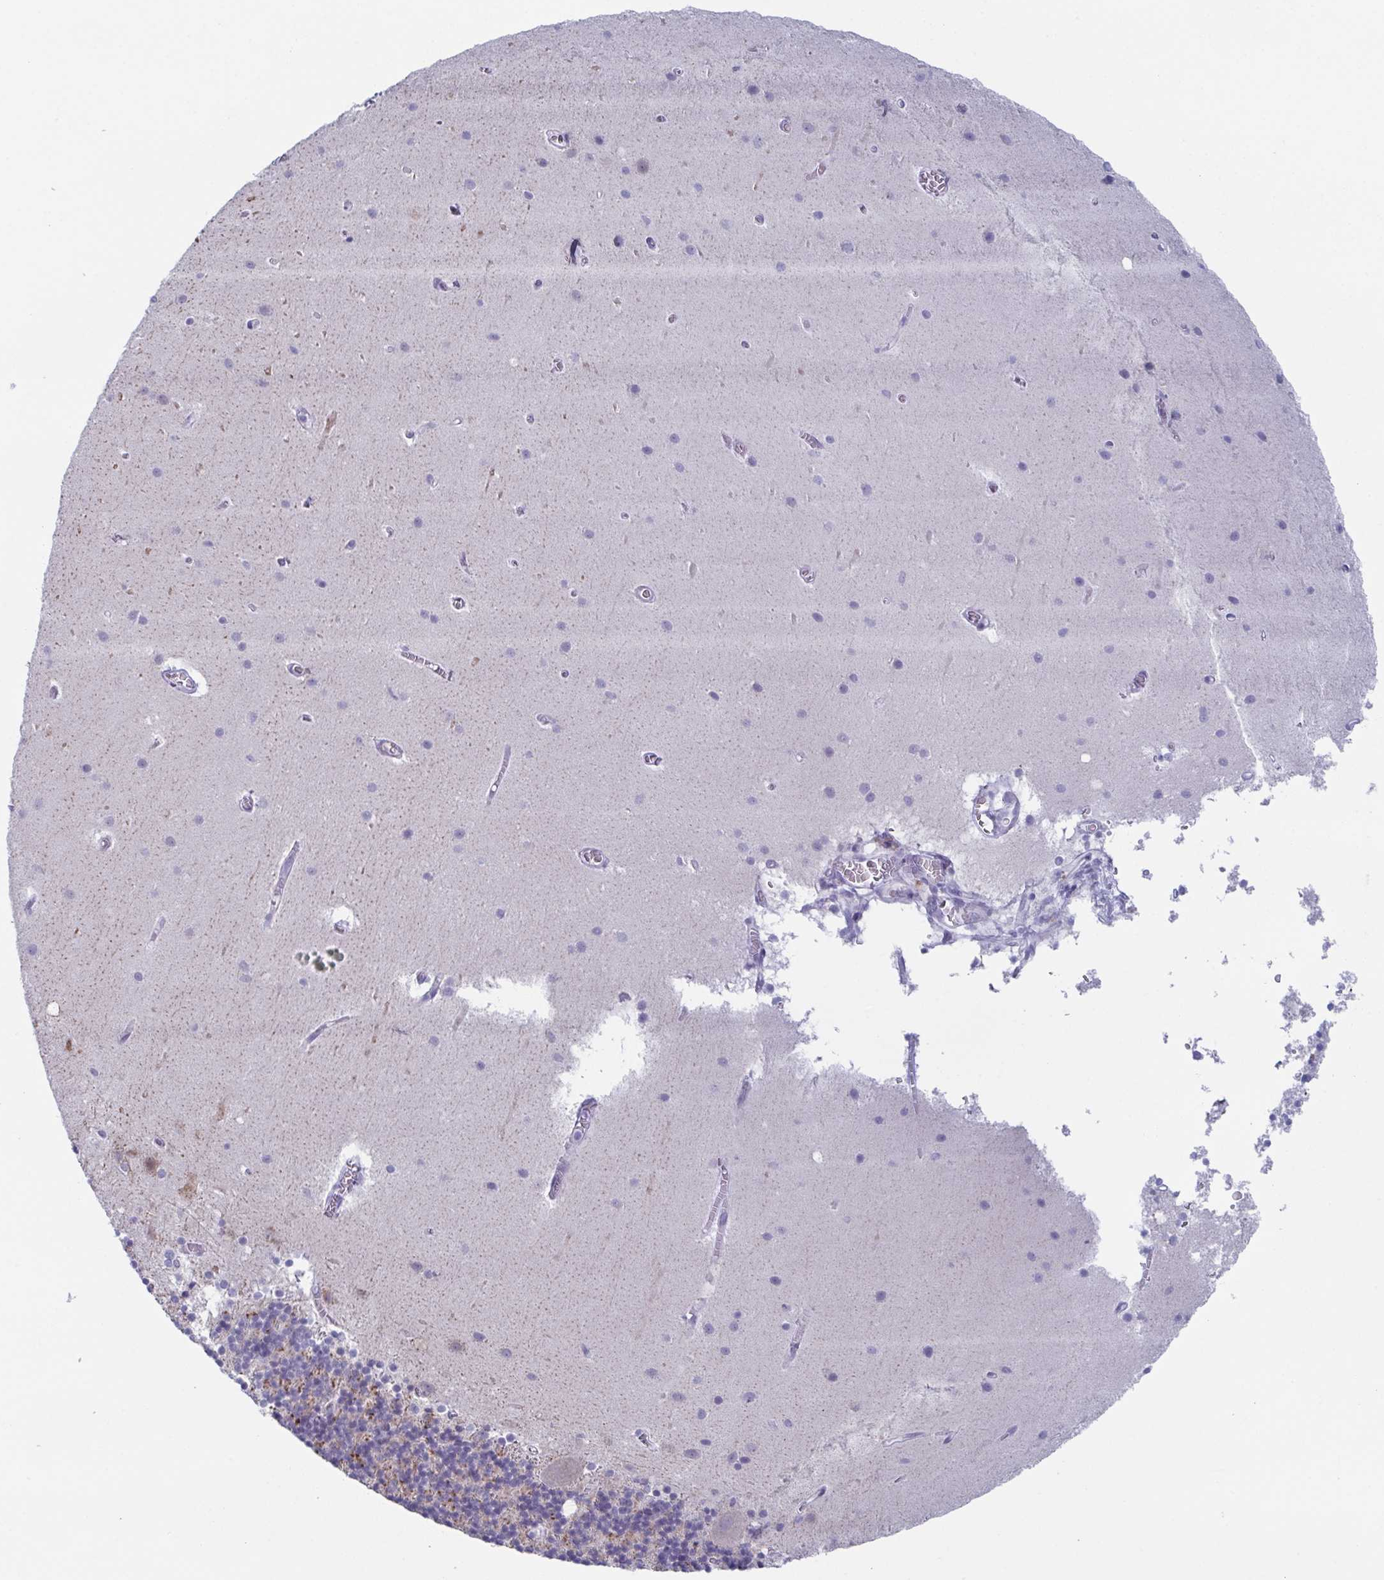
{"staining": {"intensity": "negative", "quantity": "none", "location": "none"}, "tissue": "cerebellum", "cell_type": "Cells in granular layer", "image_type": "normal", "snomed": [{"axis": "morphology", "description": "Normal tissue, NOS"}, {"axis": "topography", "description": "Cerebellum"}], "caption": "Immunohistochemistry histopathology image of unremarkable cerebellum: human cerebellum stained with DAB (3,3'-diaminobenzidine) exhibits no significant protein positivity in cells in granular layer.", "gene": "ZFP64", "patient": {"sex": "male", "age": 70}}